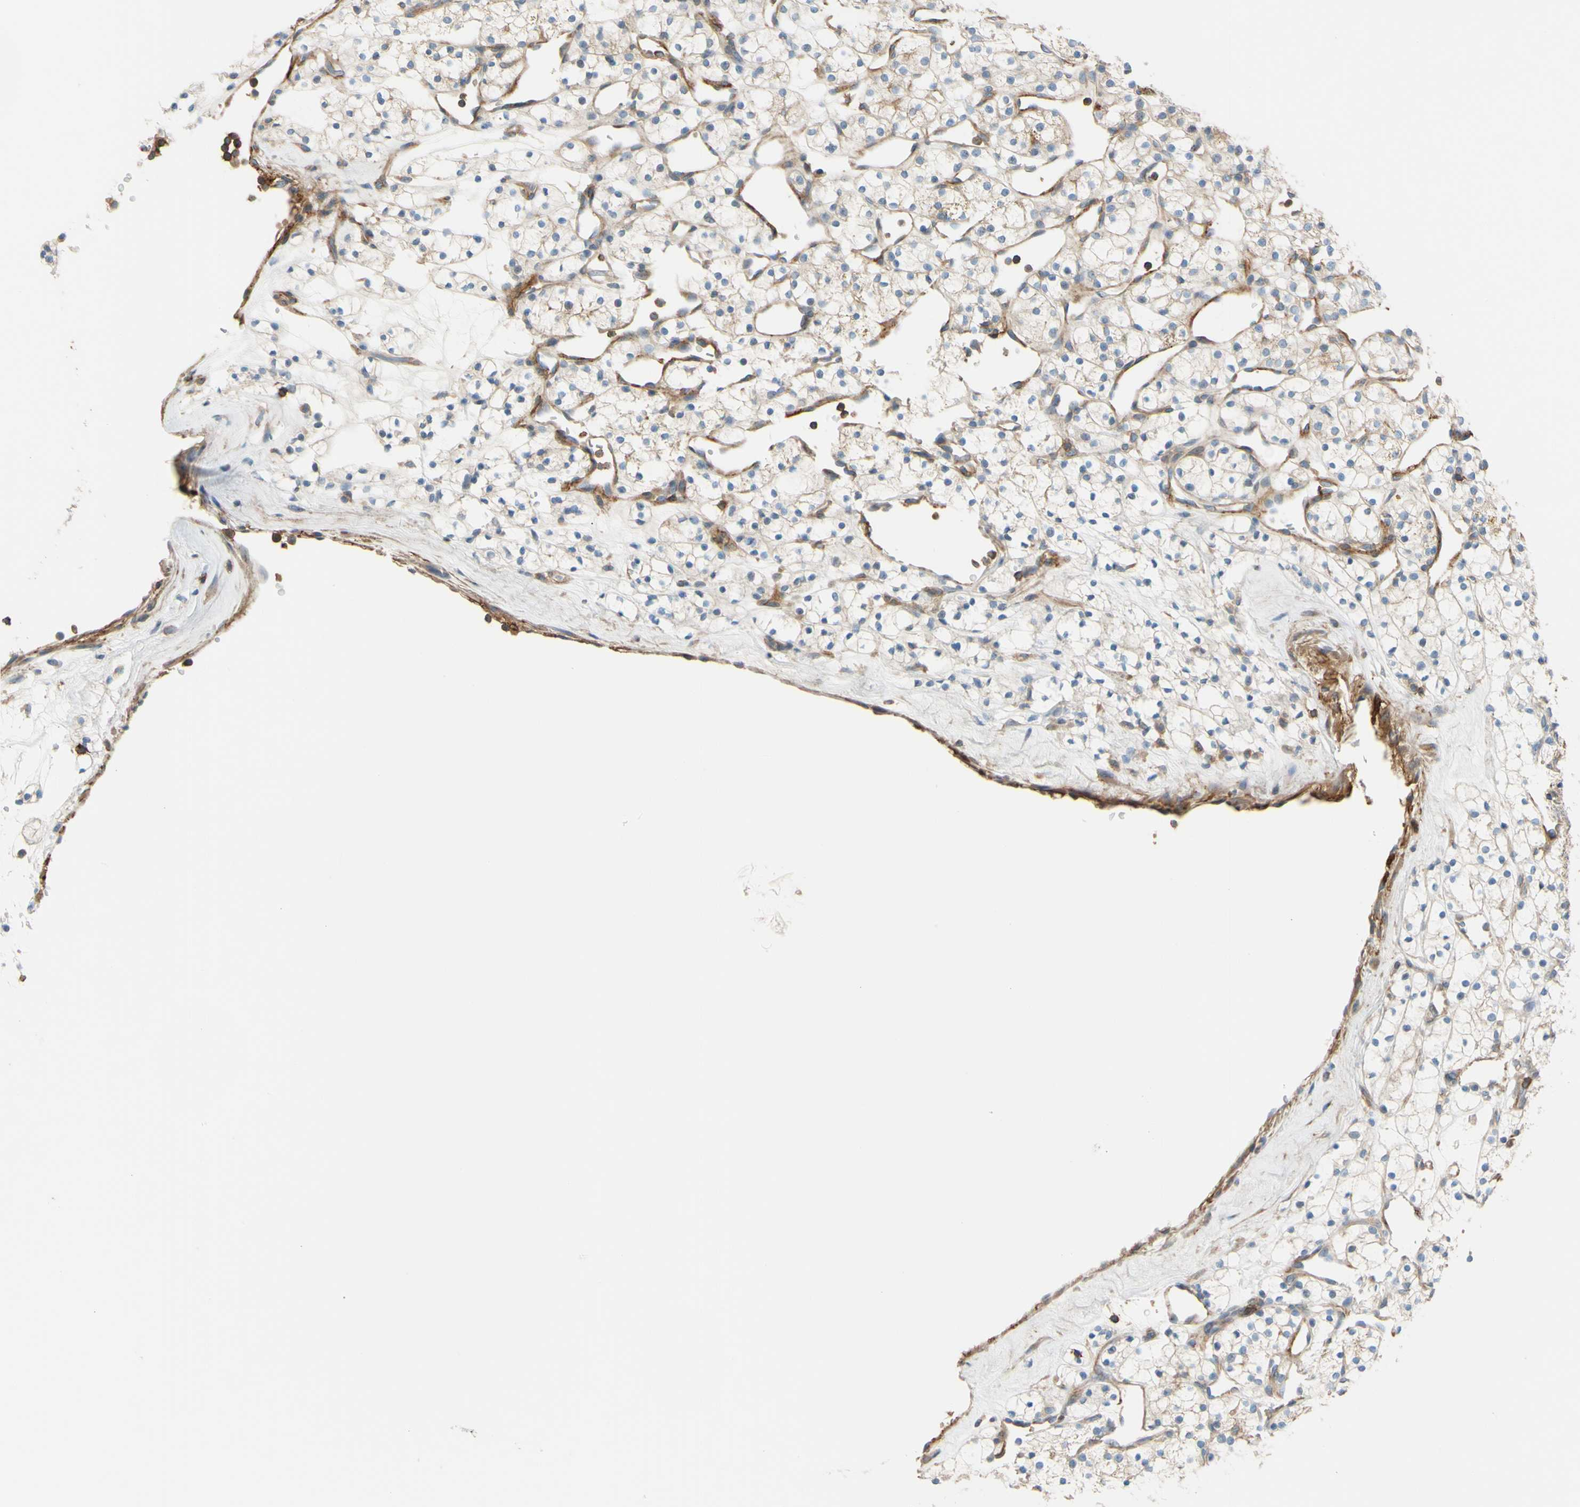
{"staining": {"intensity": "weak", "quantity": "<25%", "location": "cytoplasmic/membranous"}, "tissue": "renal cancer", "cell_type": "Tumor cells", "image_type": "cancer", "snomed": [{"axis": "morphology", "description": "Adenocarcinoma, NOS"}, {"axis": "topography", "description": "Kidney"}], "caption": "Tumor cells are negative for brown protein staining in renal cancer.", "gene": "POR", "patient": {"sex": "female", "age": 60}}